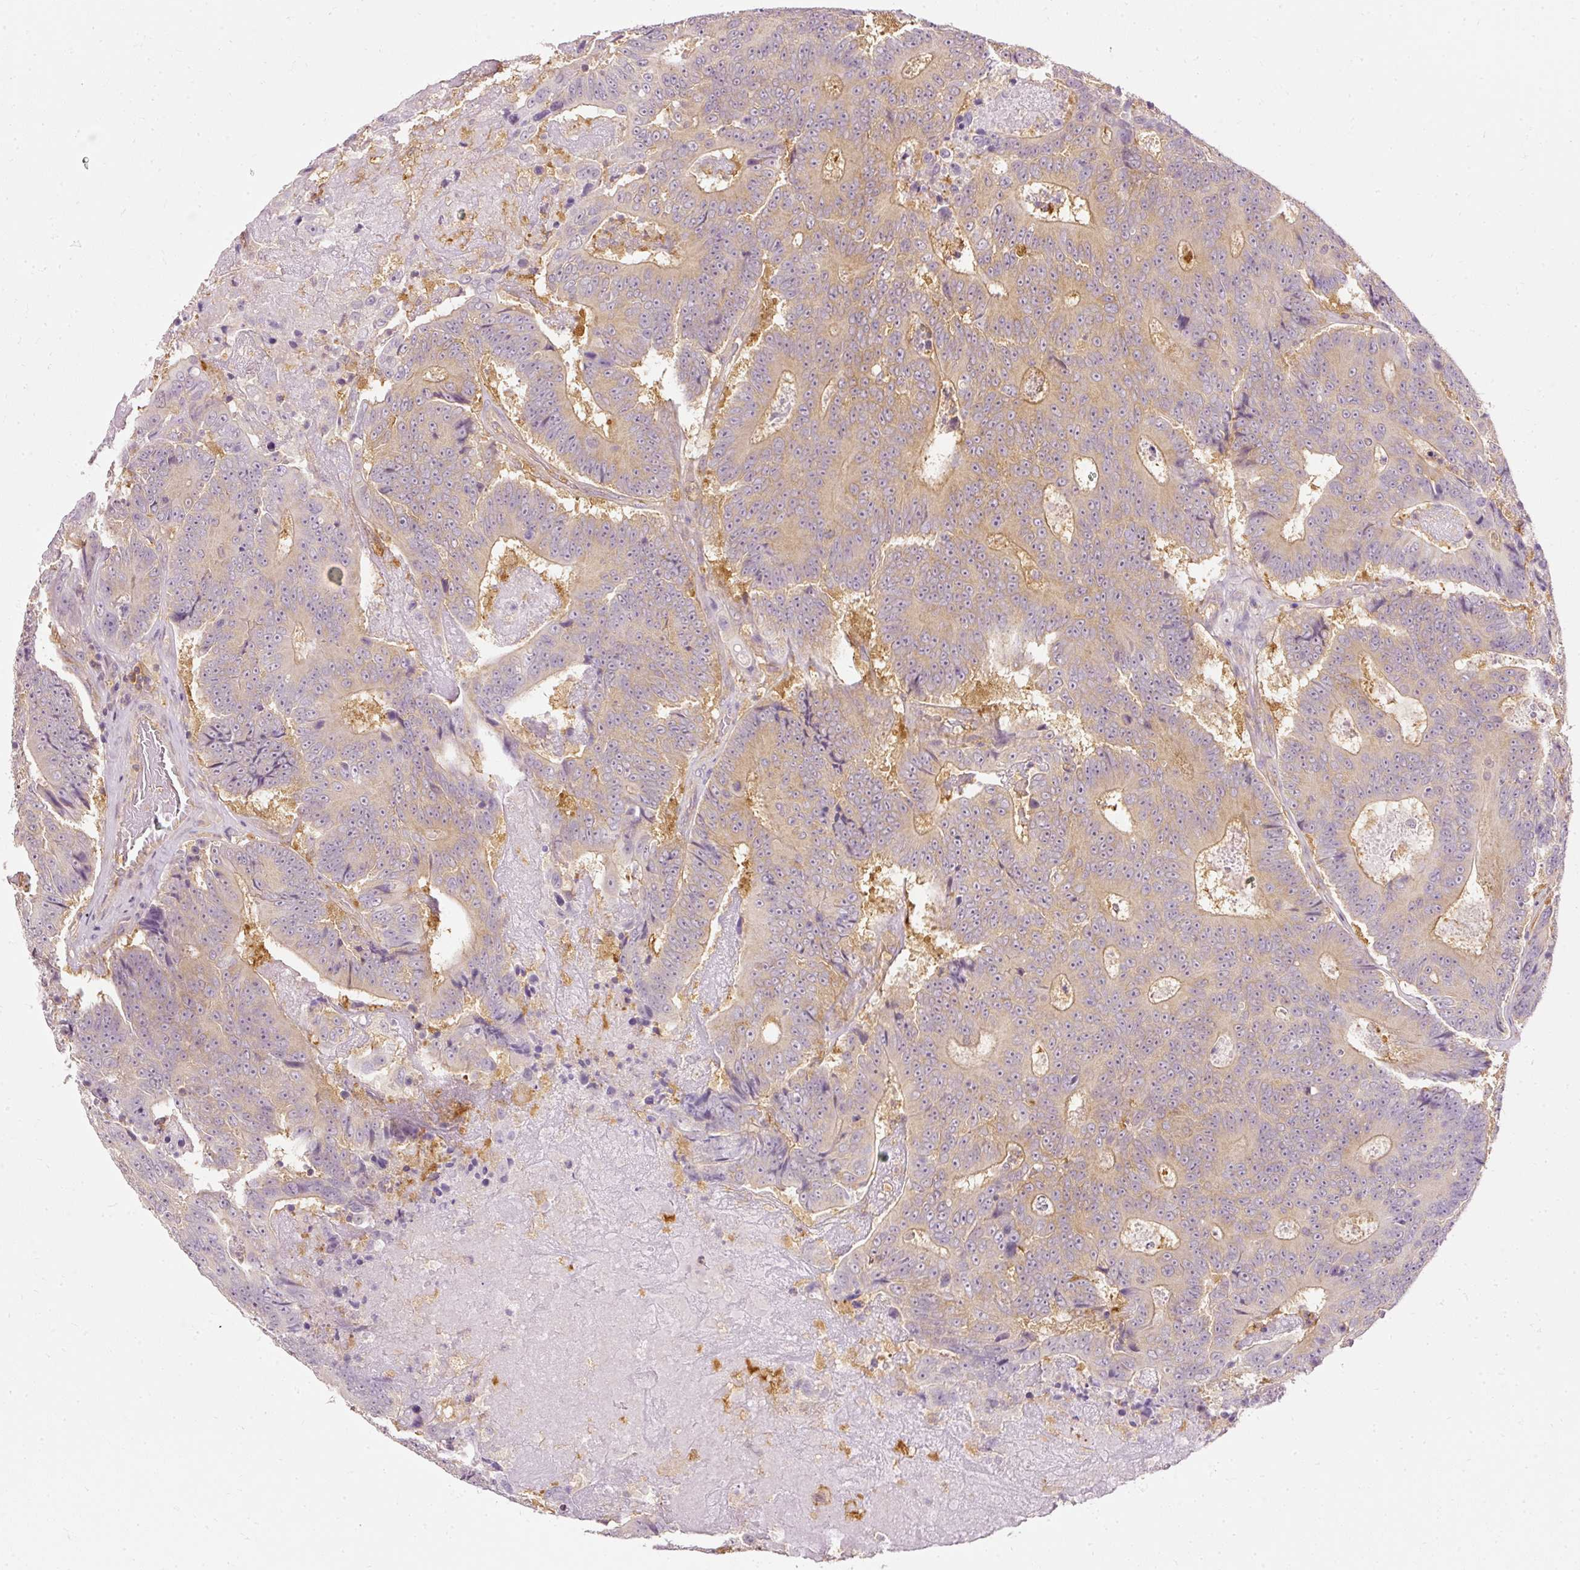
{"staining": {"intensity": "weak", "quantity": "25%-75%", "location": "cytoplasmic/membranous"}, "tissue": "colorectal cancer", "cell_type": "Tumor cells", "image_type": "cancer", "snomed": [{"axis": "morphology", "description": "Adenocarcinoma, NOS"}, {"axis": "topography", "description": "Colon"}], "caption": "Immunohistochemistry photomicrograph of neoplastic tissue: human colorectal adenocarcinoma stained using immunohistochemistry demonstrates low levels of weak protein expression localized specifically in the cytoplasmic/membranous of tumor cells, appearing as a cytoplasmic/membranous brown color.", "gene": "ARMH3", "patient": {"sex": "male", "age": 83}}